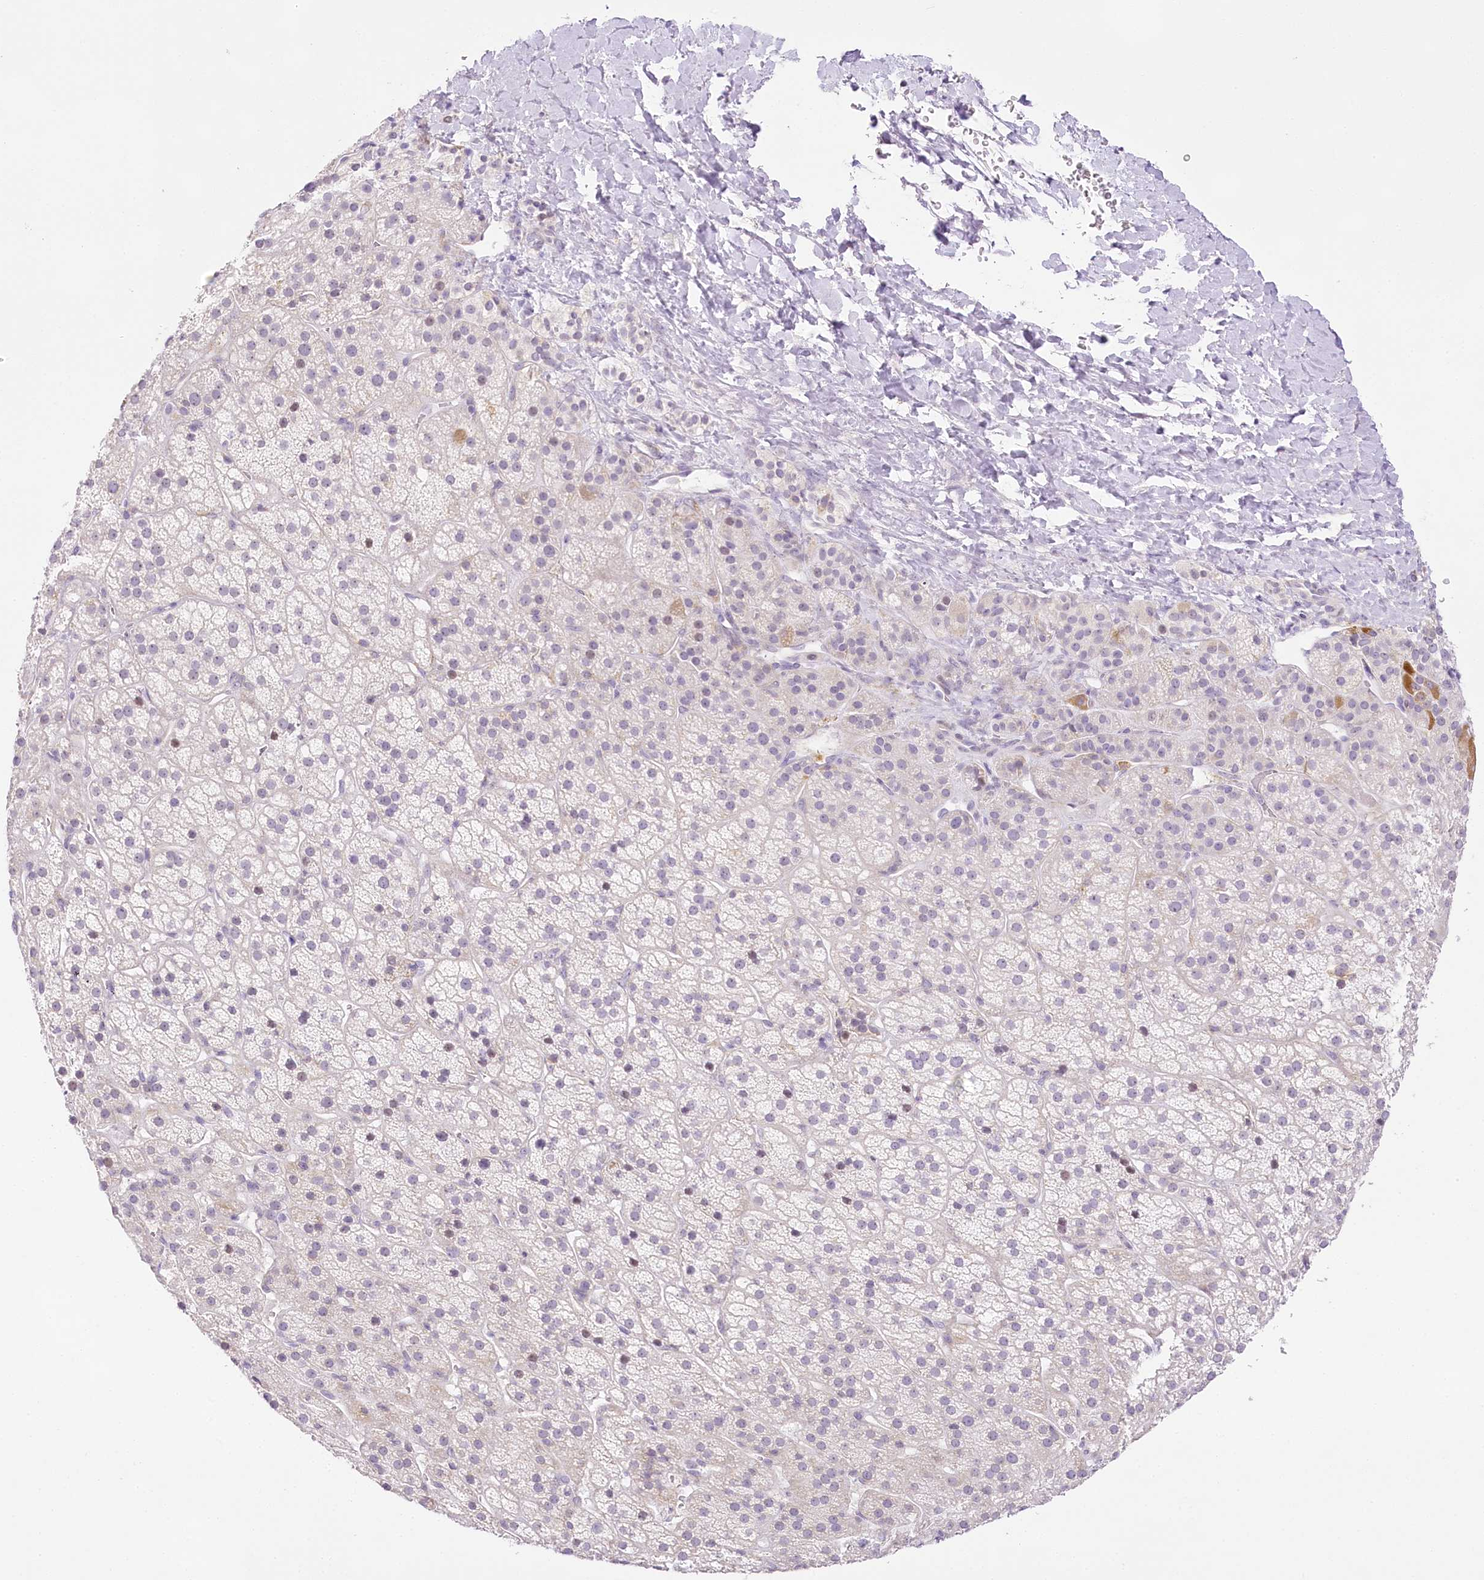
{"staining": {"intensity": "weak", "quantity": "<25%", "location": "nuclear"}, "tissue": "adrenal gland", "cell_type": "Glandular cells", "image_type": "normal", "snomed": [{"axis": "morphology", "description": "Normal tissue, NOS"}, {"axis": "topography", "description": "Adrenal gland"}], "caption": "Glandular cells are negative for protein expression in normal human adrenal gland. (Brightfield microscopy of DAB IHC at high magnification).", "gene": "CCDC30", "patient": {"sex": "female", "age": 57}}